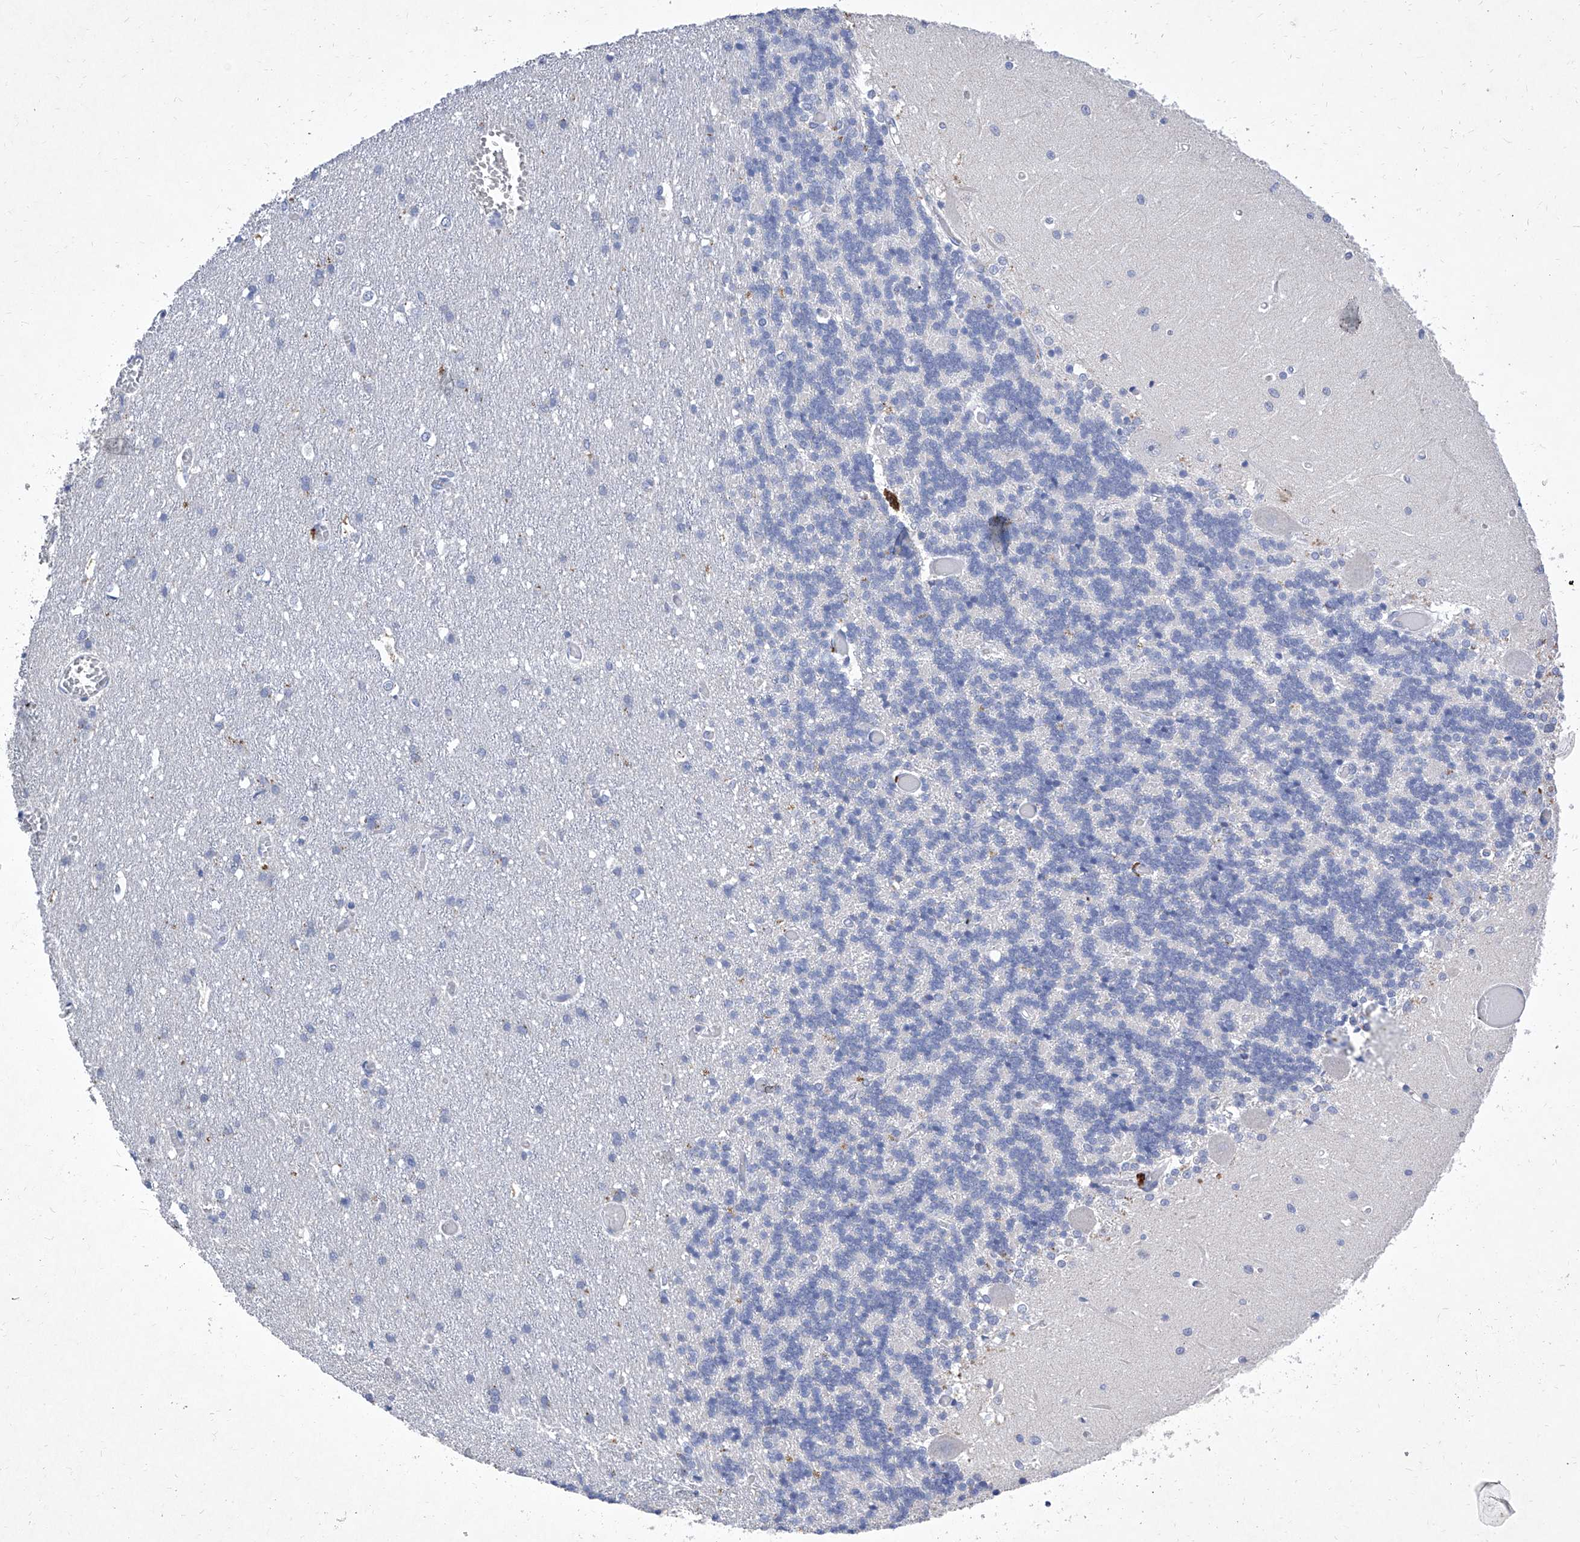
{"staining": {"intensity": "negative", "quantity": "none", "location": "none"}, "tissue": "cerebellum", "cell_type": "Cells in granular layer", "image_type": "normal", "snomed": [{"axis": "morphology", "description": "Normal tissue, NOS"}, {"axis": "topography", "description": "Cerebellum"}], "caption": "Immunohistochemistry image of unremarkable human cerebellum stained for a protein (brown), which displays no positivity in cells in granular layer.", "gene": "IFNL2", "patient": {"sex": "male", "age": 37}}